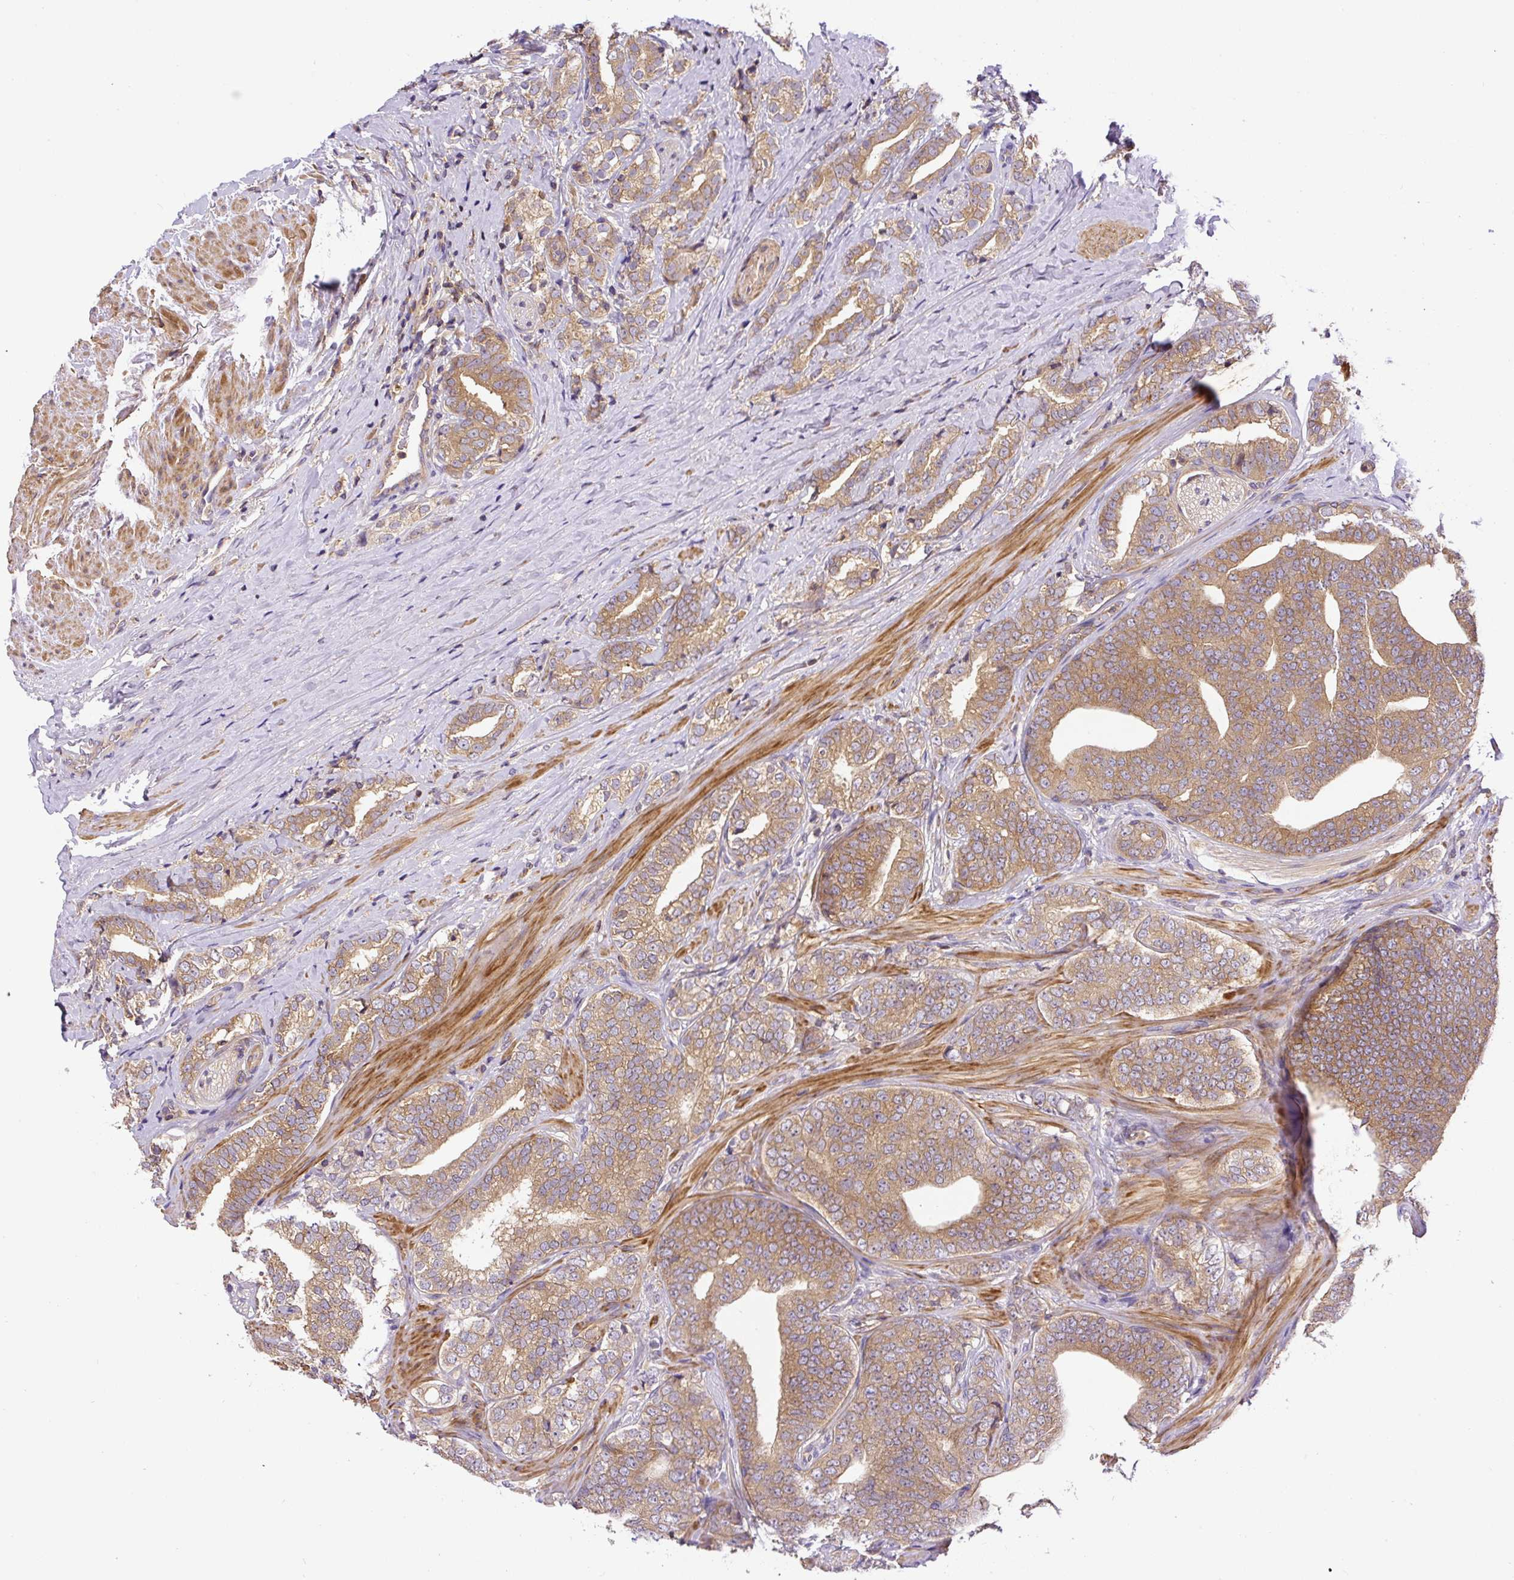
{"staining": {"intensity": "moderate", "quantity": ">75%", "location": "cytoplasmic/membranous"}, "tissue": "prostate cancer", "cell_type": "Tumor cells", "image_type": "cancer", "snomed": [{"axis": "morphology", "description": "Adenocarcinoma, High grade"}, {"axis": "topography", "description": "Prostate"}], "caption": "Brown immunohistochemical staining in human prostate high-grade adenocarcinoma shows moderate cytoplasmic/membranous positivity in about >75% of tumor cells.", "gene": "CCDC28A", "patient": {"sex": "male", "age": 72}}